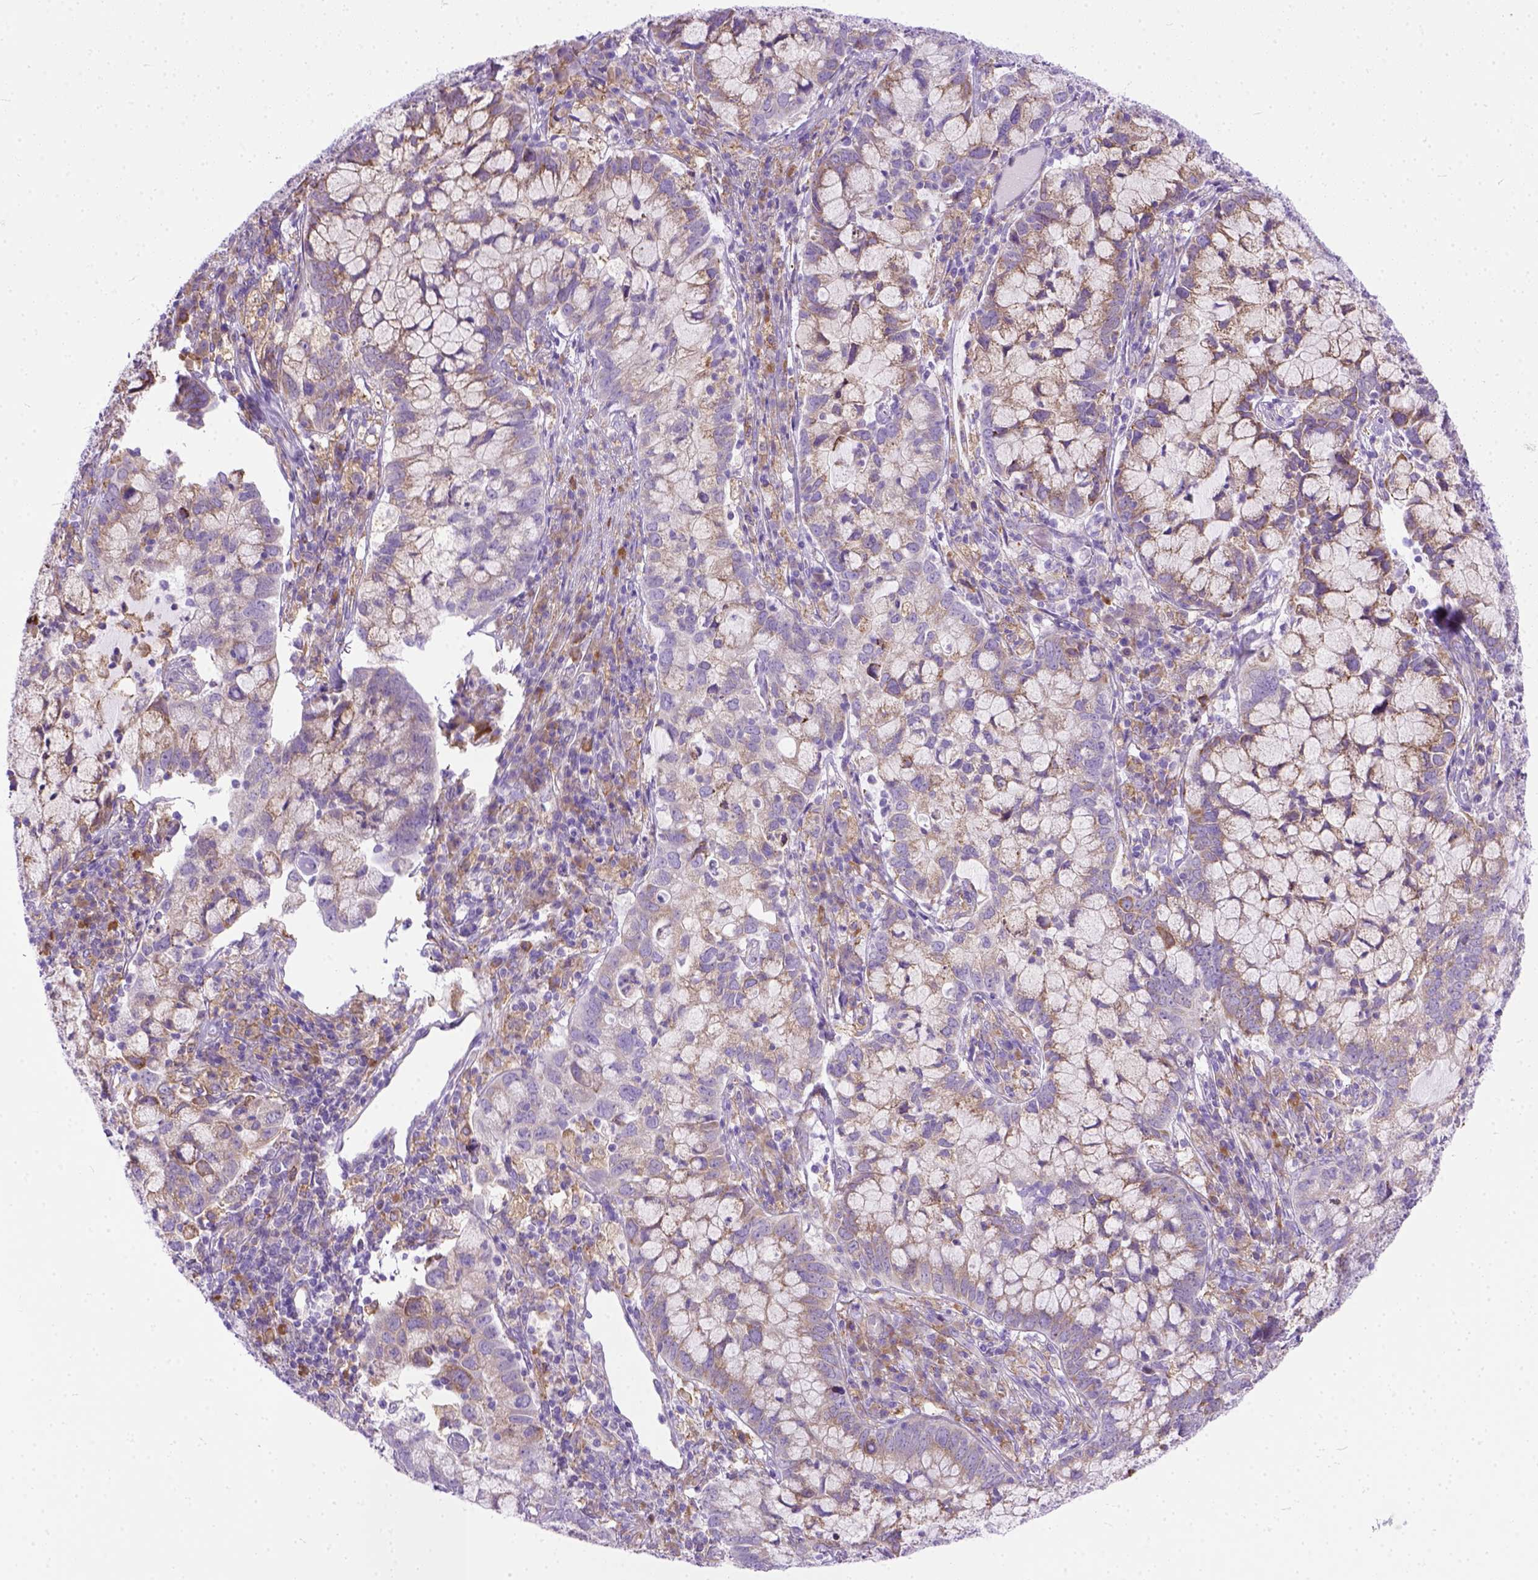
{"staining": {"intensity": "moderate", "quantity": ">75%", "location": "cytoplasmic/membranous"}, "tissue": "cervical cancer", "cell_type": "Tumor cells", "image_type": "cancer", "snomed": [{"axis": "morphology", "description": "Adenocarcinoma, NOS"}, {"axis": "topography", "description": "Cervix"}], "caption": "IHC of adenocarcinoma (cervical) shows medium levels of moderate cytoplasmic/membranous positivity in about >75% of tumor cells. The staining is performed using DAB (3,3'-diaminobenzidine) brown chromogen to label protein expression. The nuclei are counter-stained blue using hematoxylin.", "gene": "PLK4", "patient": {"sex": "female", "age": 40}}